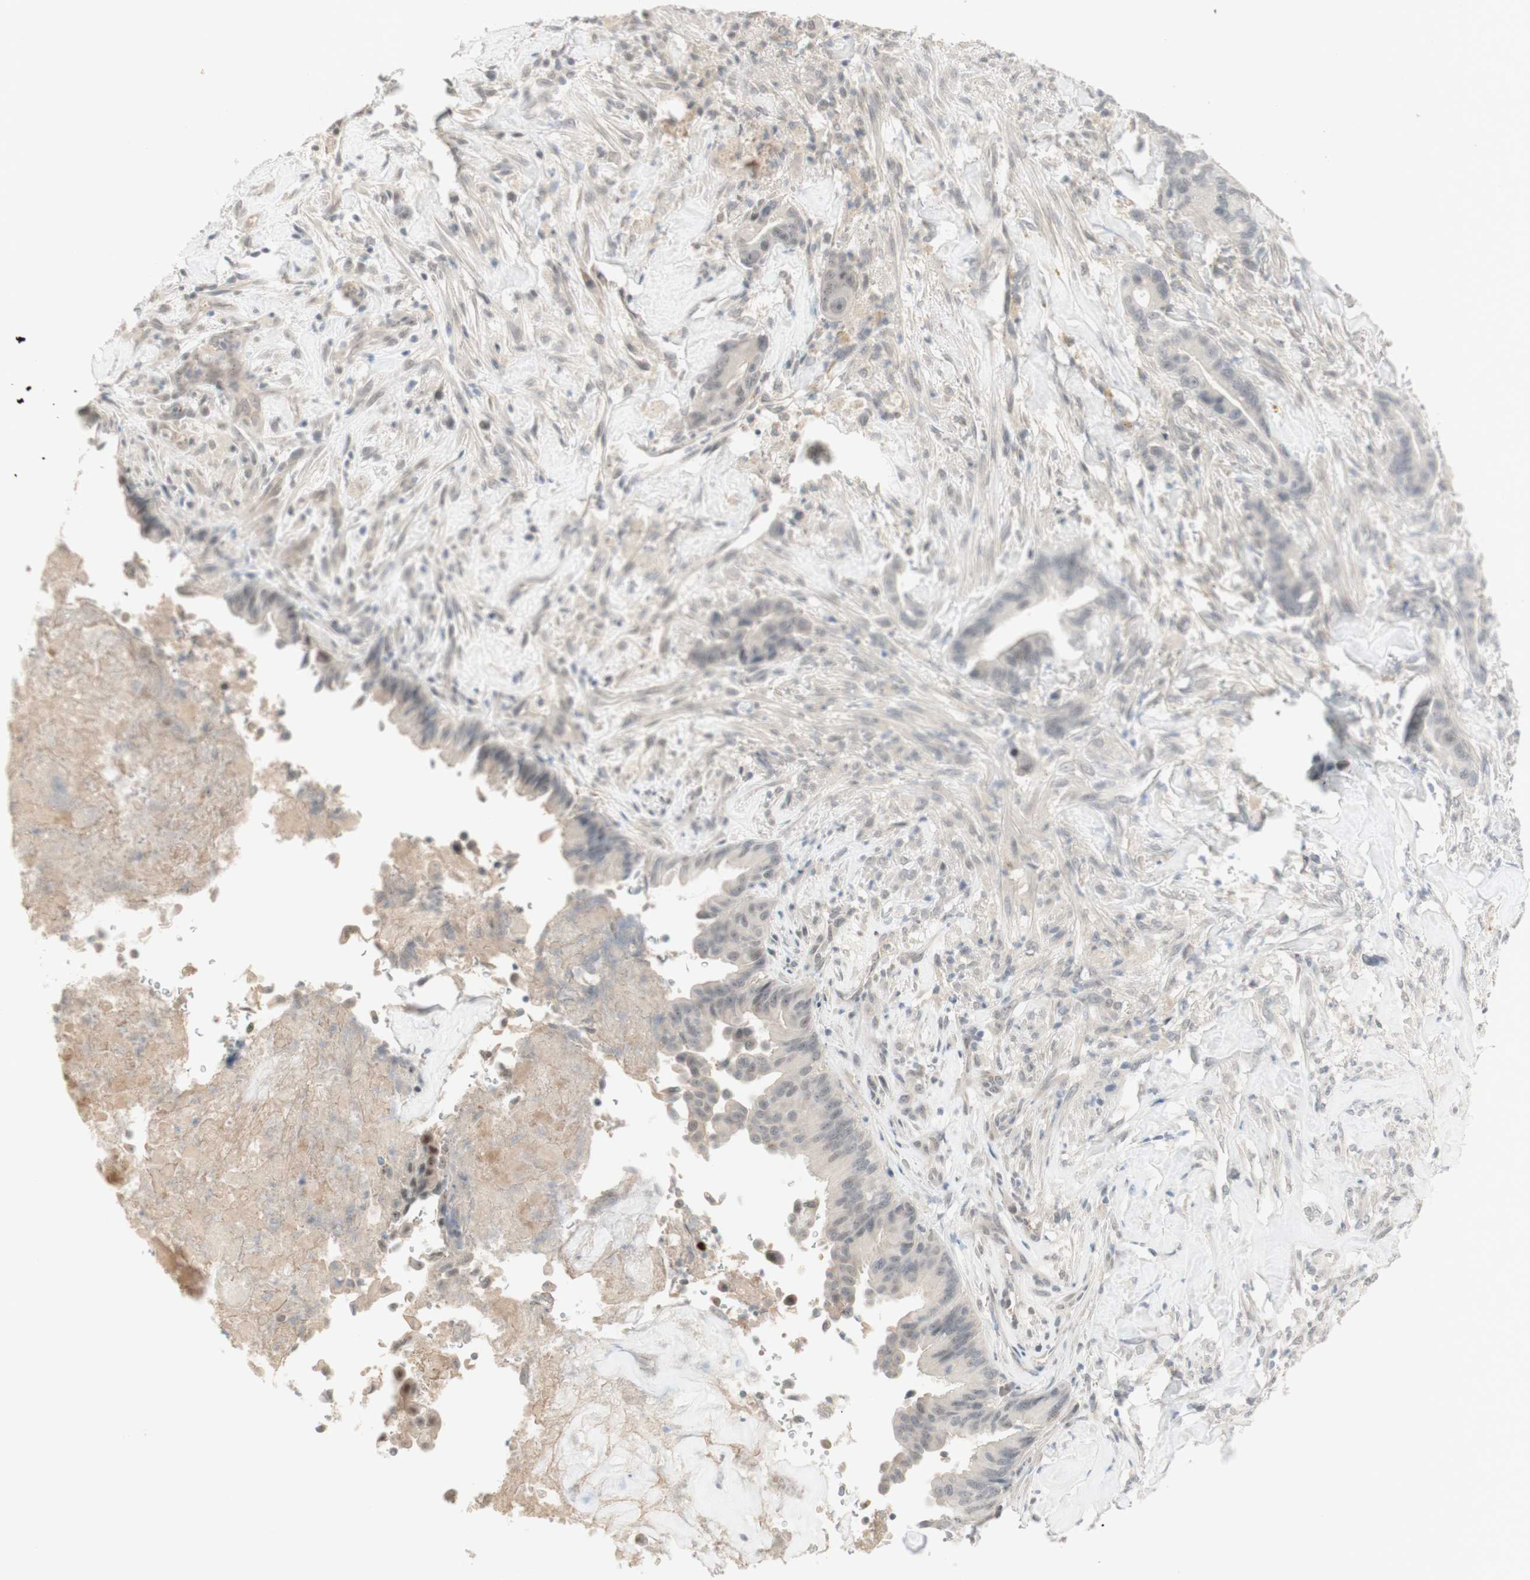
{"staining": {"intensity": "weak", "quantity": "<25%", "location": "nuclear"}, "tissue": "liver cancer", "cell_type": "Tumor cells", "image_type": "cancer", "snomed": [{"axis": "morphology", "description": "Cholangiocarcinoma"}, {"axis": "topography", "description": "Liver"}], "caption": "IHC micrograph of neoplastic tissue: liver cancer stained with DAB (3,3'-diaminobenzidine) demonstrates no significant protein positivity in tumor cells. (DAB immunohistochemistry (IHC) visualized using brightfield microscopy, high magnification).", "gene": "PLCD4", "patient": {"sex": "female", "age": 67}}